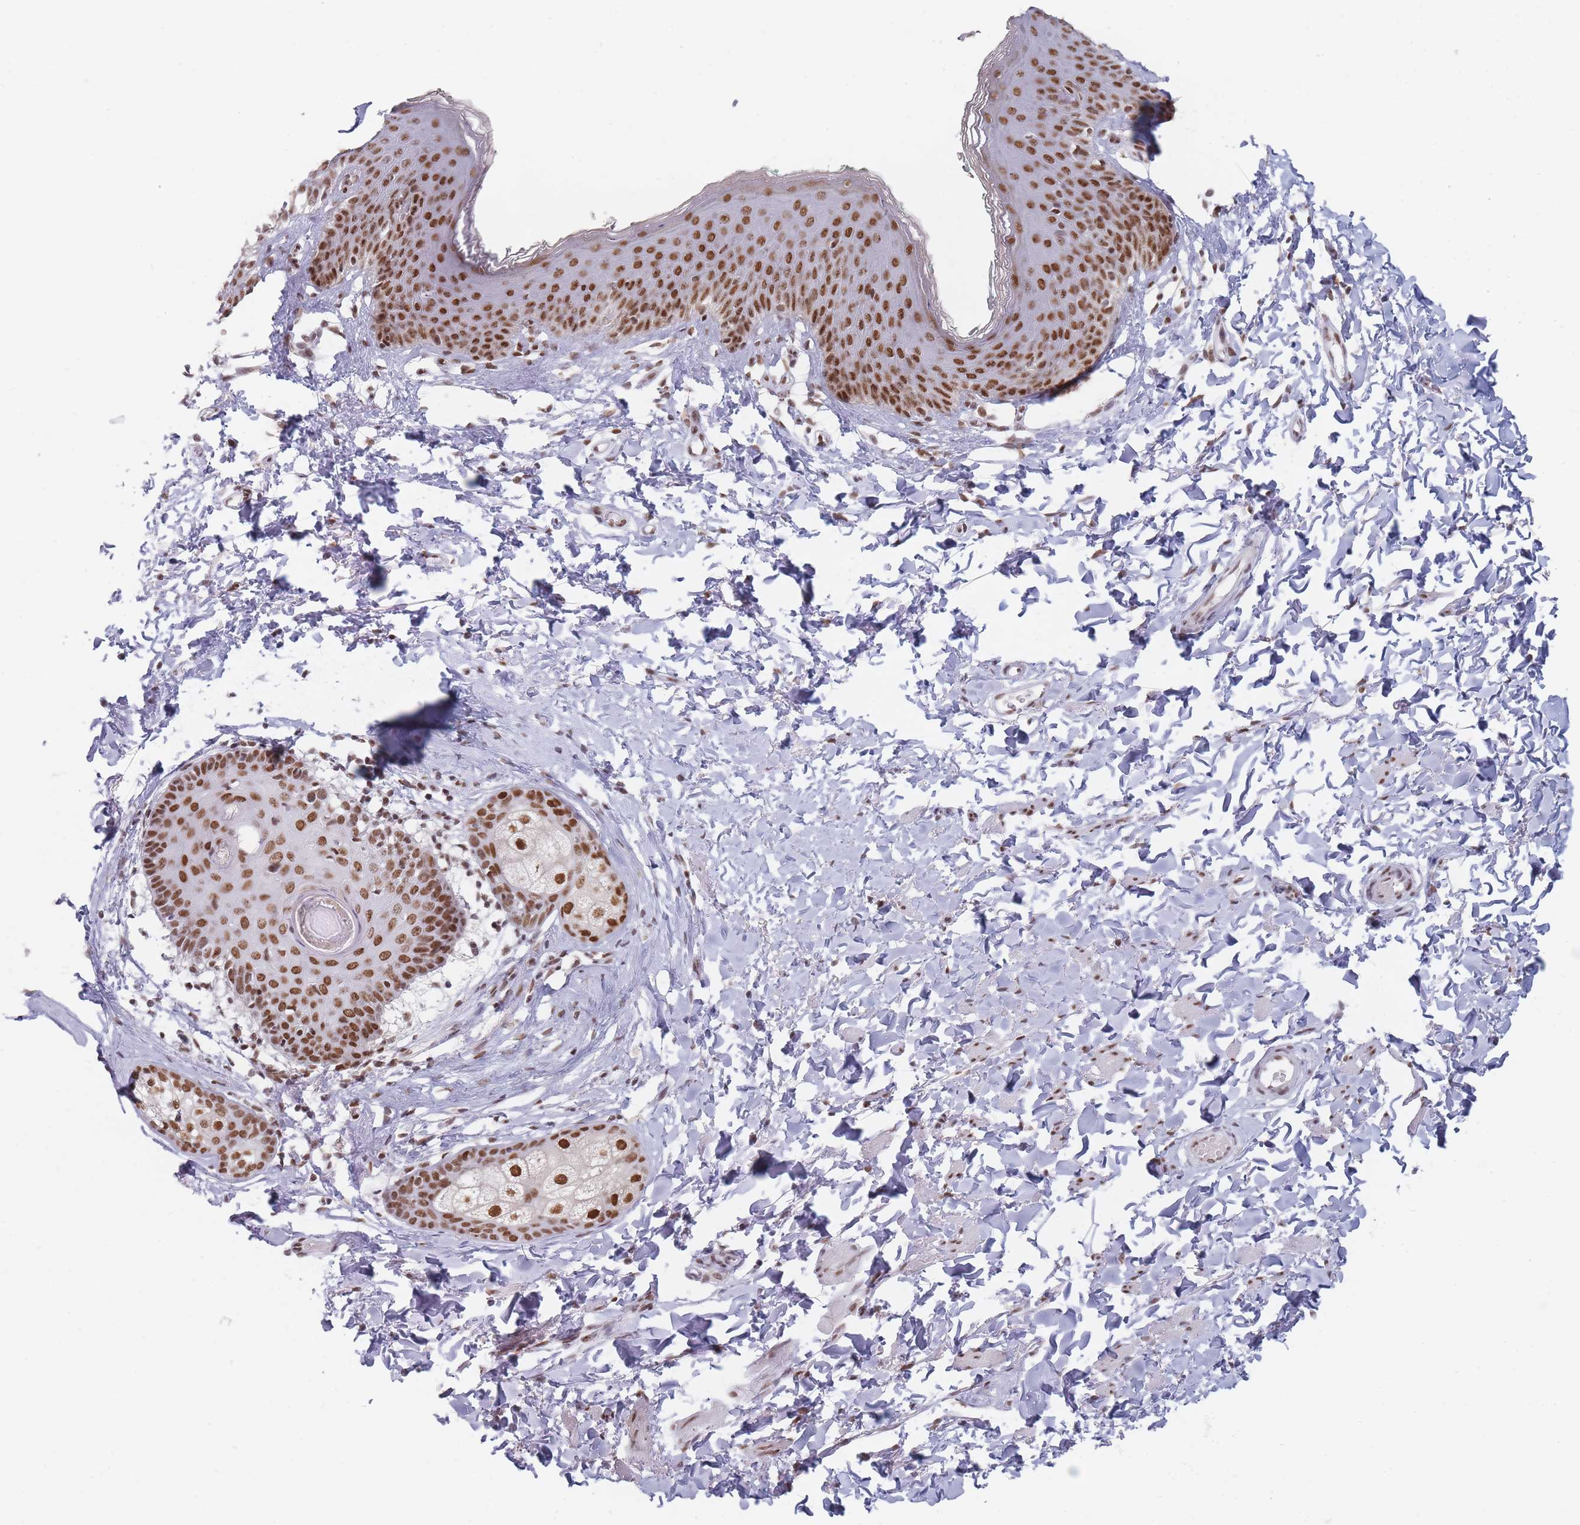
{"staining": {"intensity": "strong", "quantity": ">75%", "location": "nuclear"}, "tissue": "skin", "cell_type": "Epidermal cells", "image_type": "normal", "snomed": [{"axis": "morphology", "description": "Normal tissue, NOS"}, {"axis": "topography", "description": "Vulva"}], "caption": "Immunohistochemistry (IHC) photomicrograph of normal skin: skin stained using IHC exhibits high levels of strong protein expression localized specifically in the nuclear of epidermal cells, appearing as a nuclear brown color.", "gene": "SAFB2", "patient": {"sex": "female", "age": 66}}